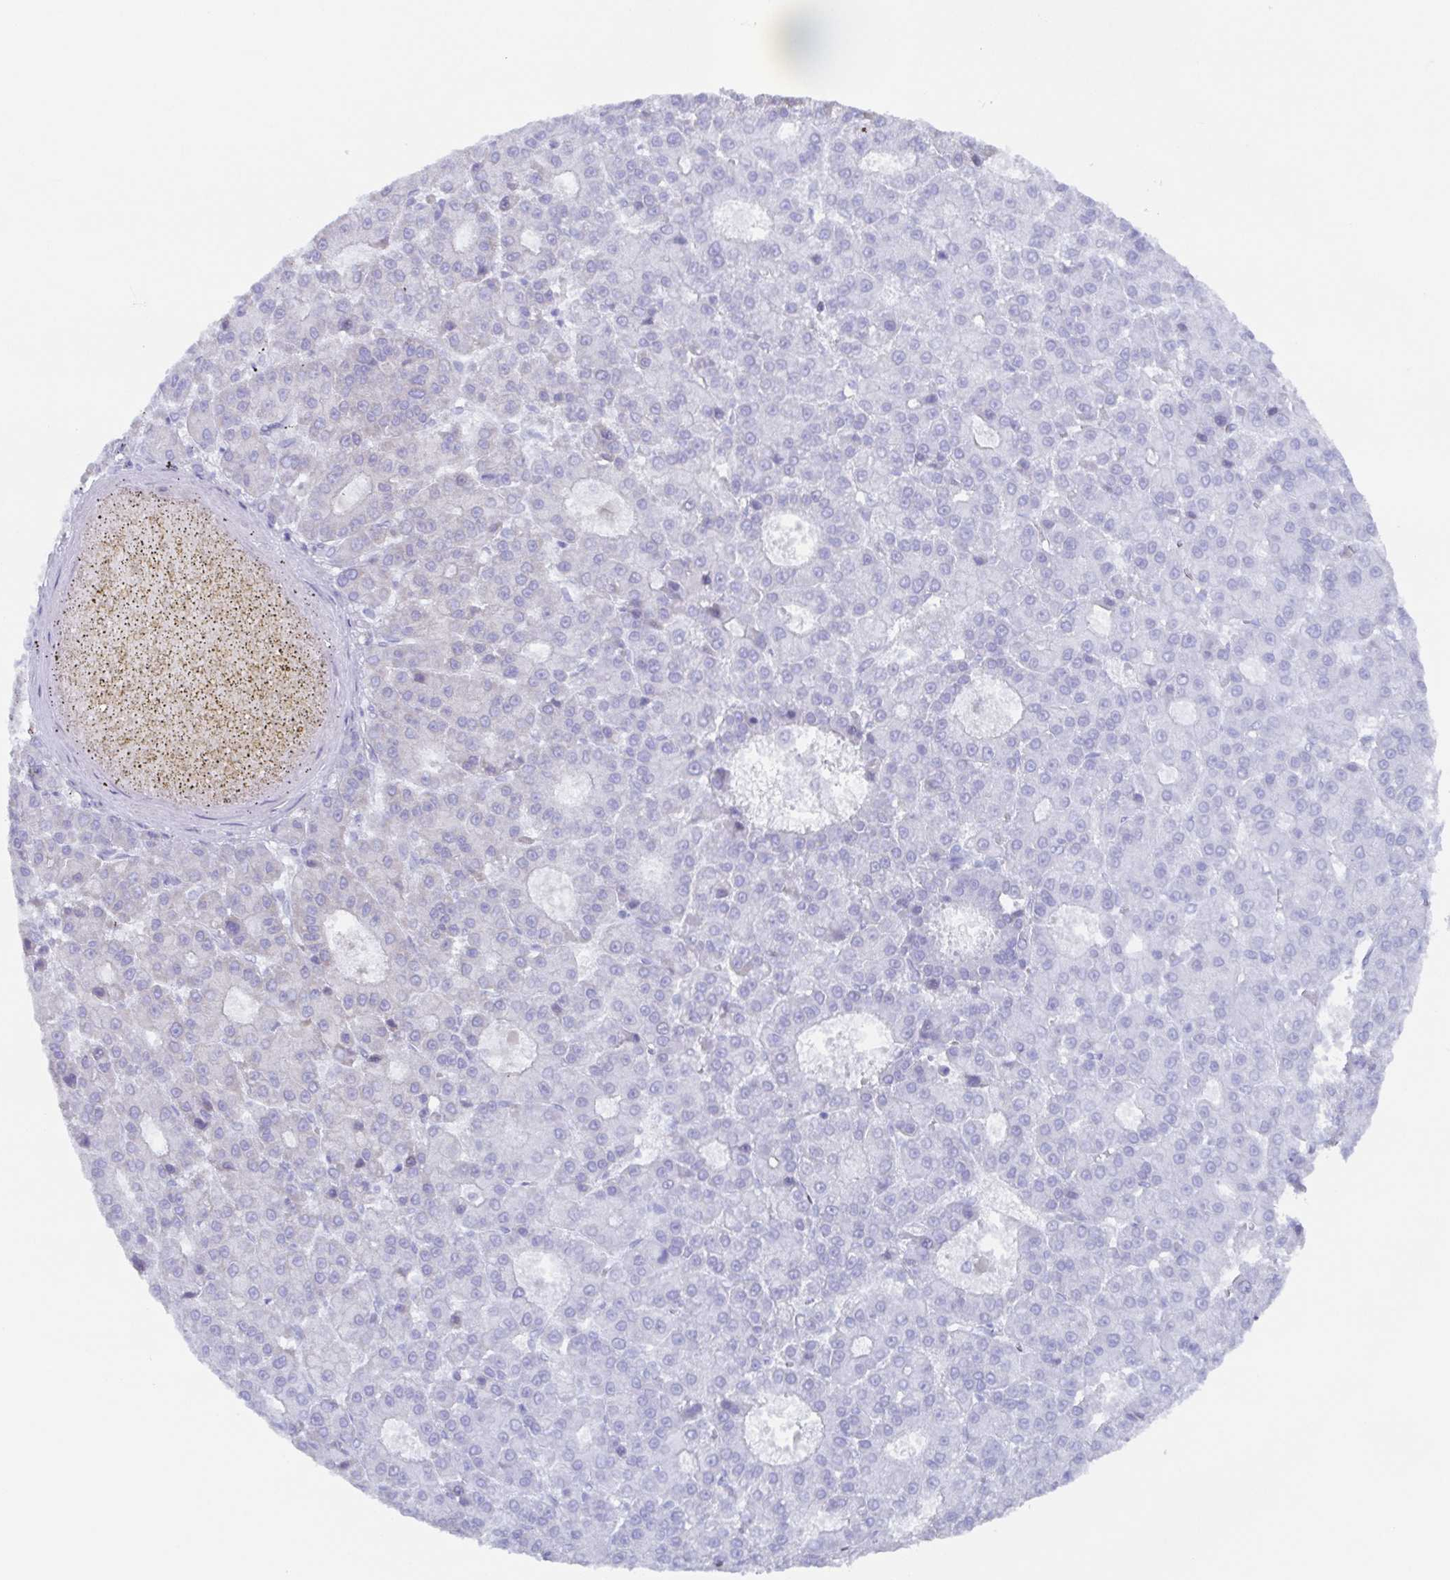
{"staining": {"intensity": "negative", "quantity": "none", "location": "none"}, "tissue": "liver cancer", "cell_type": "Tumor cells", "image_type": "cancer", "snomed": [{"axis": "morphology", "description": "Carcinoma, Hepatocellular, NOS"}, {"axis": "topography", "description": "Liver"}], "caption": "Immunohistochemistry (IHC) of liver cancer (hepatocellular carcinoma) displays no expression in tumor cells. (DAB immunohistochemistry (IHC) visualized using brightfield microscopy, high magnification).", "gene": "POU2F3", "patient": {"sex": "male", "age": 70}}